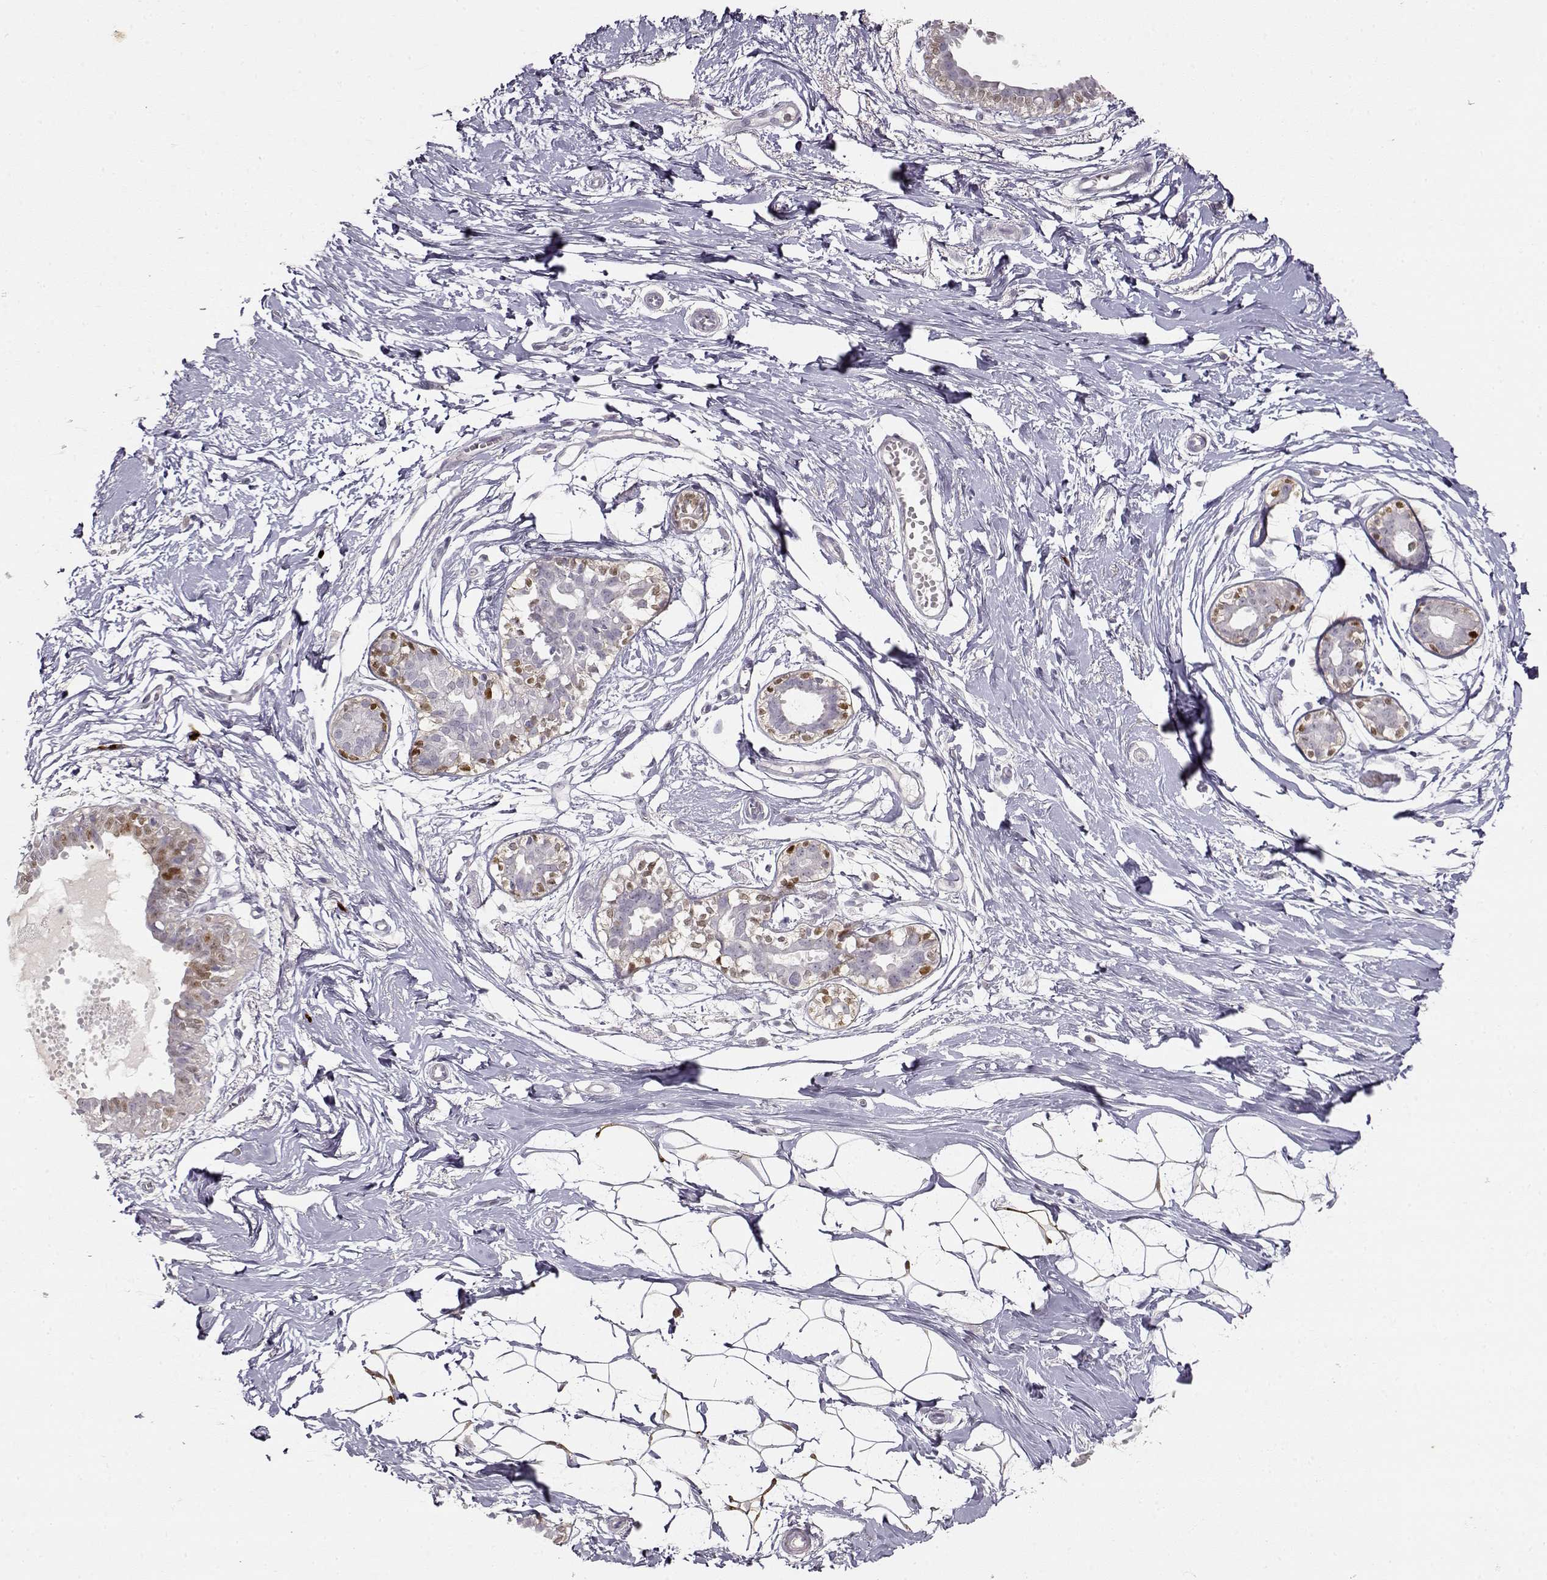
{"staining": {"intensity": "strong", "quantity": ">75%", "location": "nuclear"}, "tissue": "breast", "cell_type": "Adipocytes", "image_type": "normal", "snomed": [{"axis": "morphology", "description": "Normal tissue, NOS"}, {"axis": "topography", "description": "Breast"}], "caption": "Human breast stained for a protein (brown) shows strong nuclear positive positivity in approximately >75% of adipocytes.", "gene": "S100B", "patient": {"sex": "female", "age": 49}}